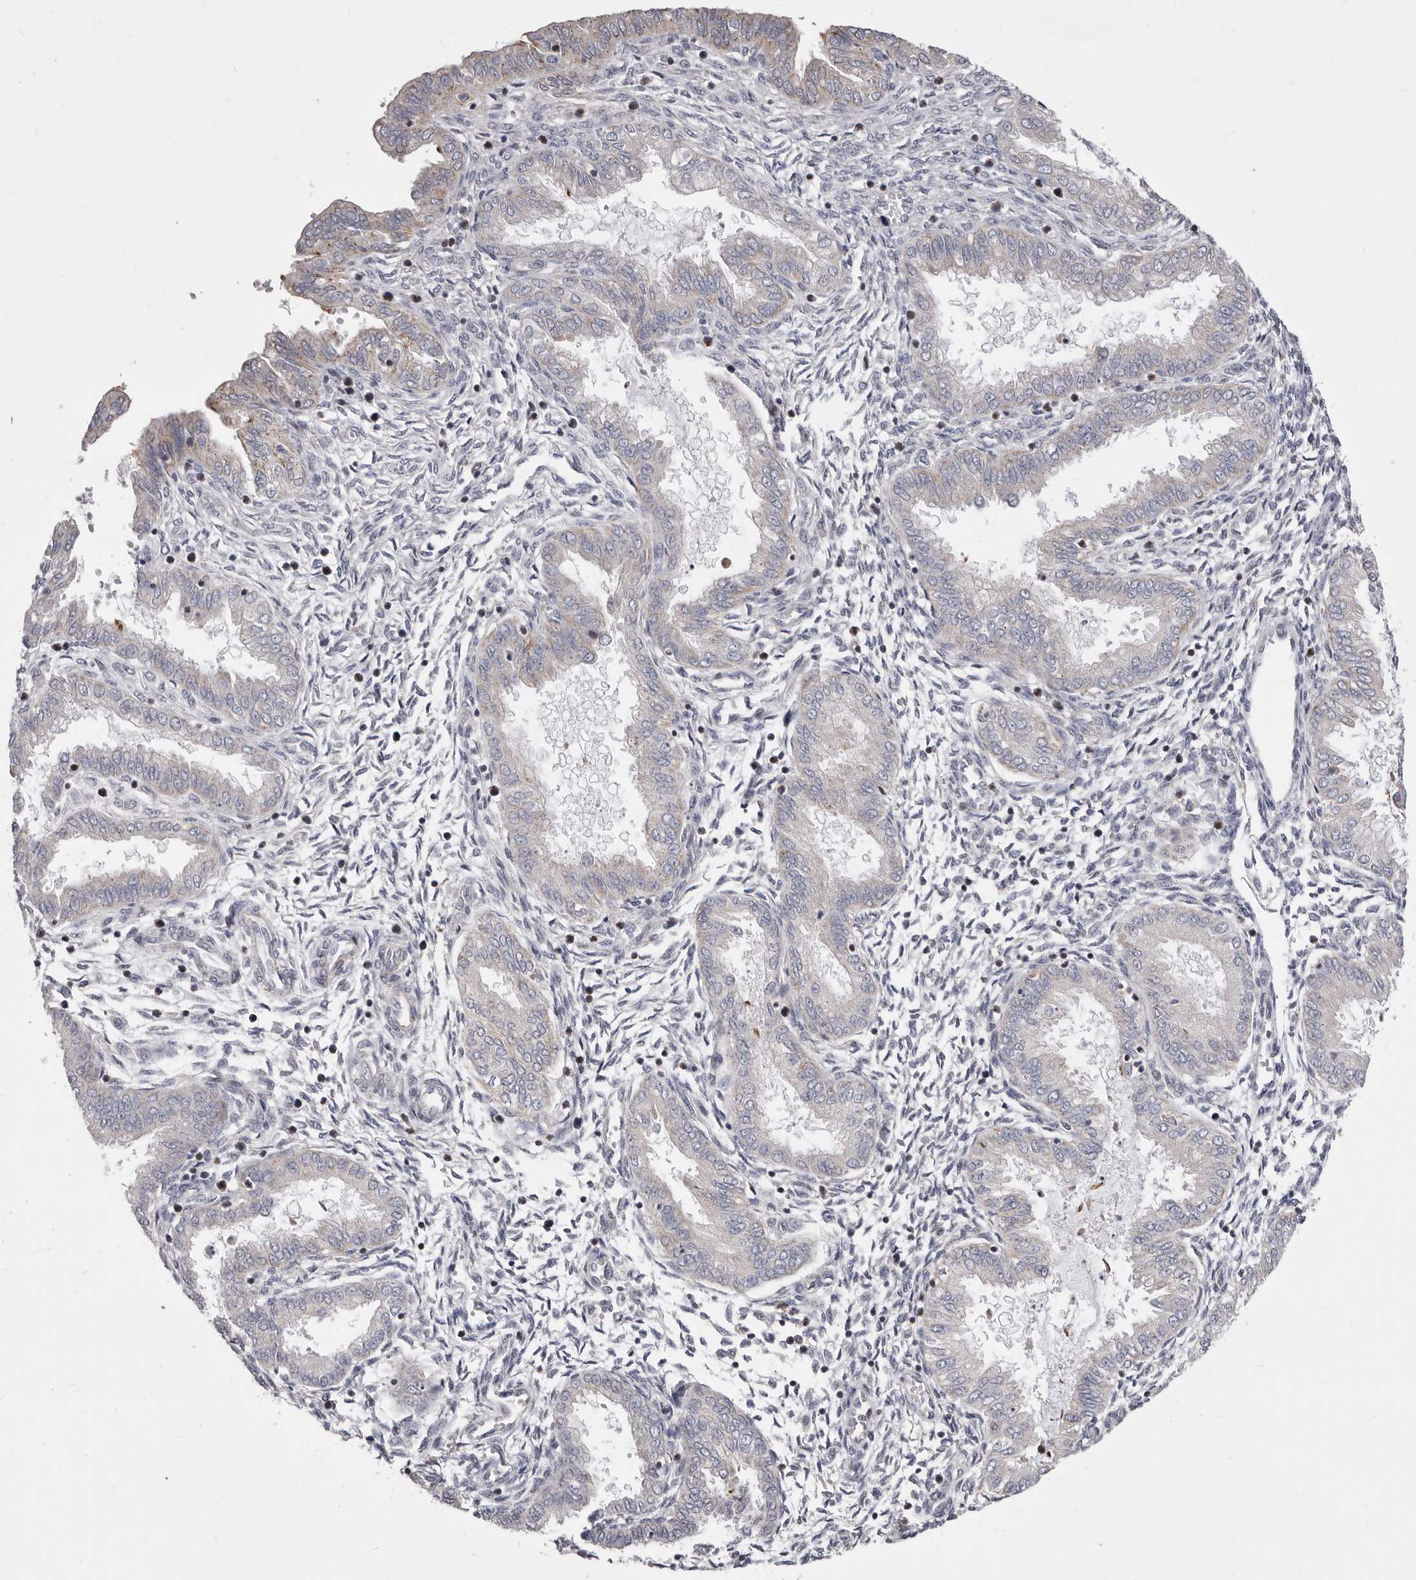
{"staining": {"intensity": "weak", "quantity": "<25%", "location": "cytoplasmic/membranous"}, "tissue": "endometrium", "cell_type": "Cells in endometrial stroma", "image_type": "normal", "snomed": [{"axis": "morphology", "description": "Normal tissue, NOS"}, {"axis": "topography", "description": "Endometrium"}], "caption": "Endometrium stained for a protein using immunohistochemistry reveals no staining cells in endometrial stroma.", "gene": "TIMM17B", "patient": {"sex": "female", "age": 33}}